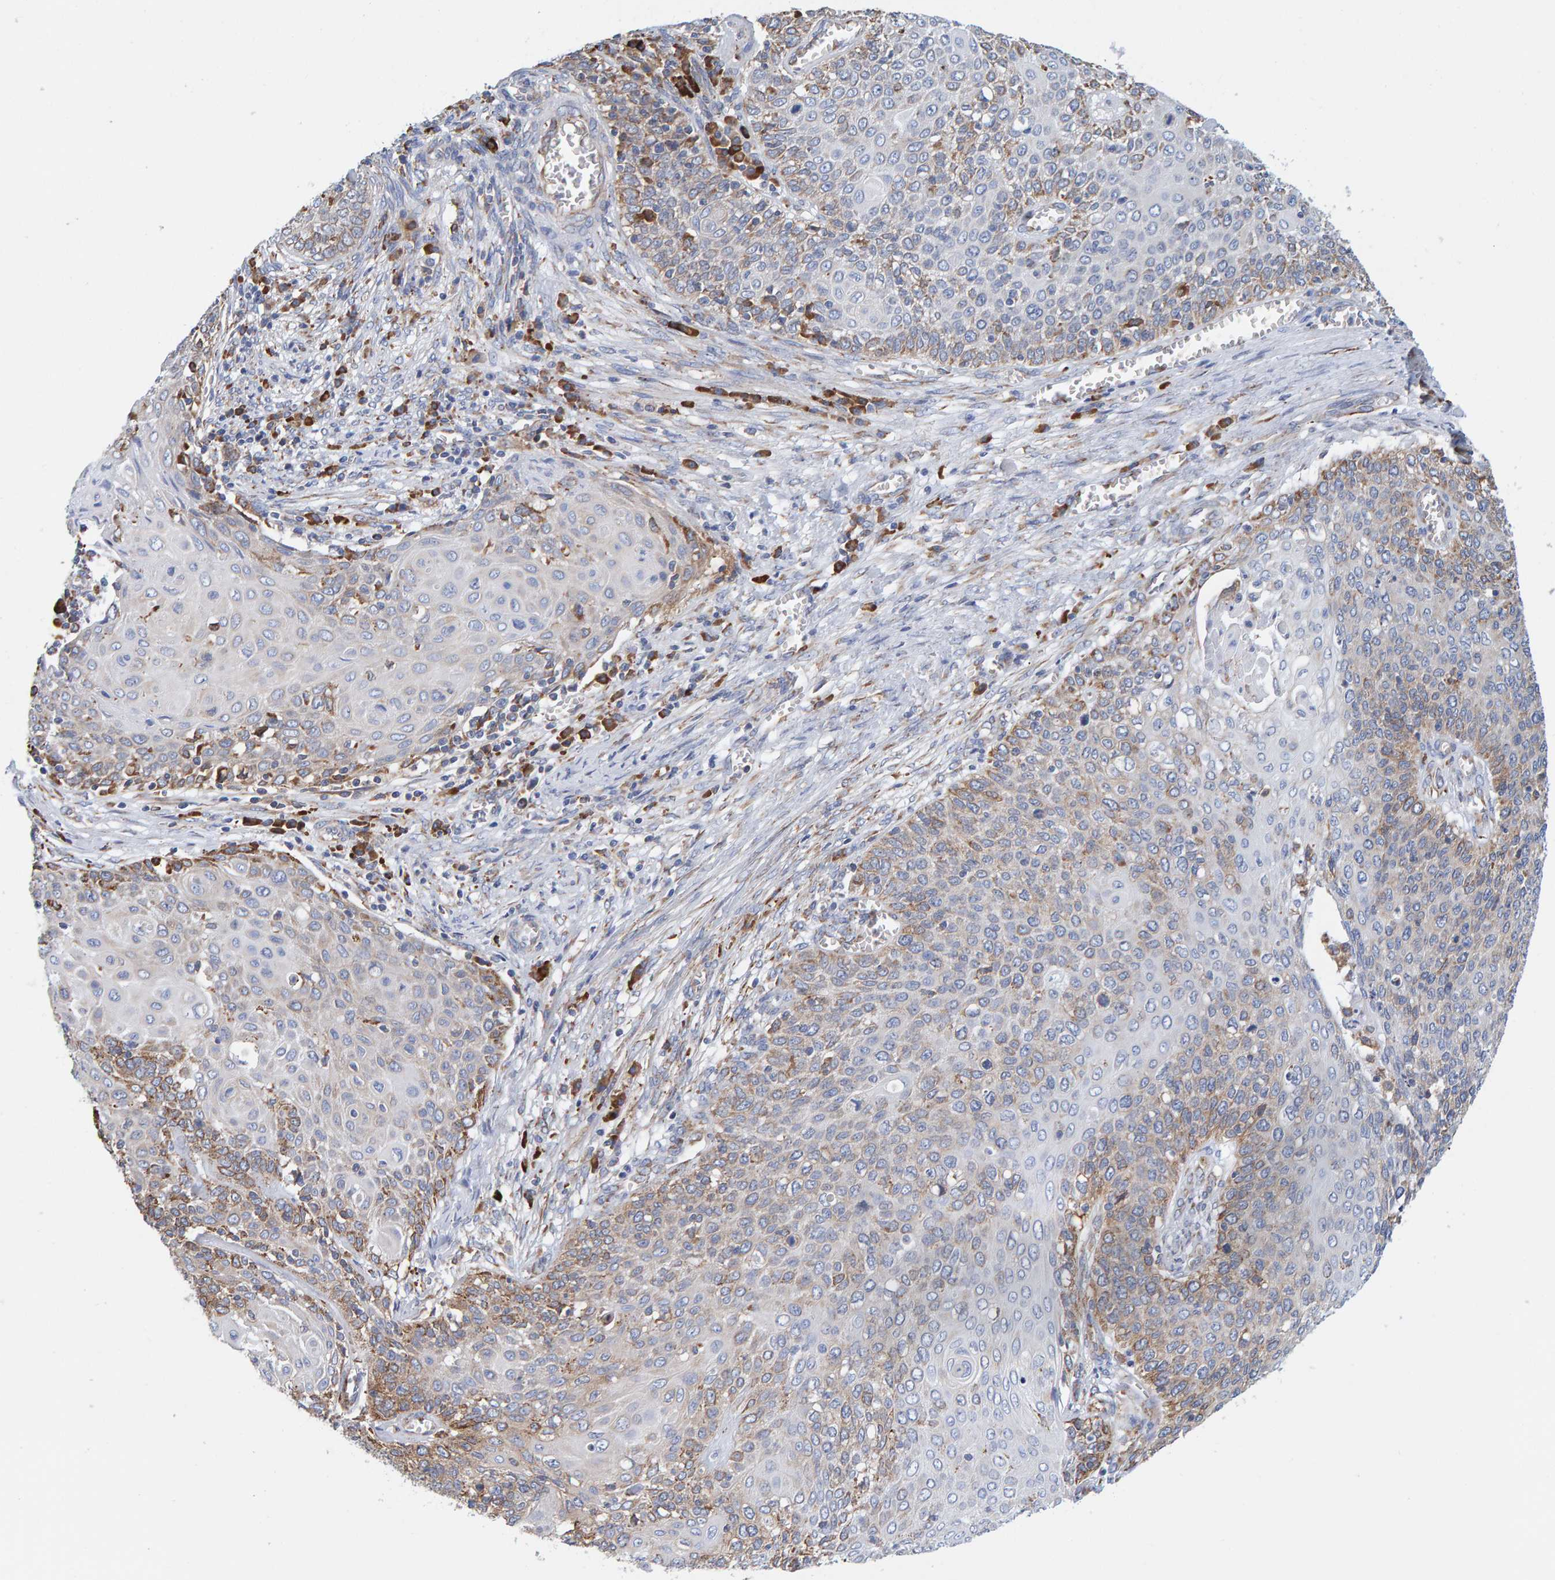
{"staining": {"intensity": "weak", "quantity": "25%-75%", "location": "cytoplasmic/membranous"}, "tissue": "cervical cancer", "cell_type": "Tumor cells", "image_type": "cancer", "snomed": [{"axis": "morphology", "description": "Squamous cell carcinoma, NOS"}, {"axis": "topography", "description": "Cervix"}], "caption": "Immunohistochemical staining of squamous cell carcinoma (cervical) demonstrates weak cytoplasmic/membranous protein positivity in about 25%-75% of tumor cells. The staining was performed using DAB (3,3'-diaminobenzidine) to visualize the protein expression in brown, while the nuclei were stained in blue with hematoxylin (Magnification: 20x).", "gene": "SGPL1", "patient": {"sex": "female", "age": 39}}